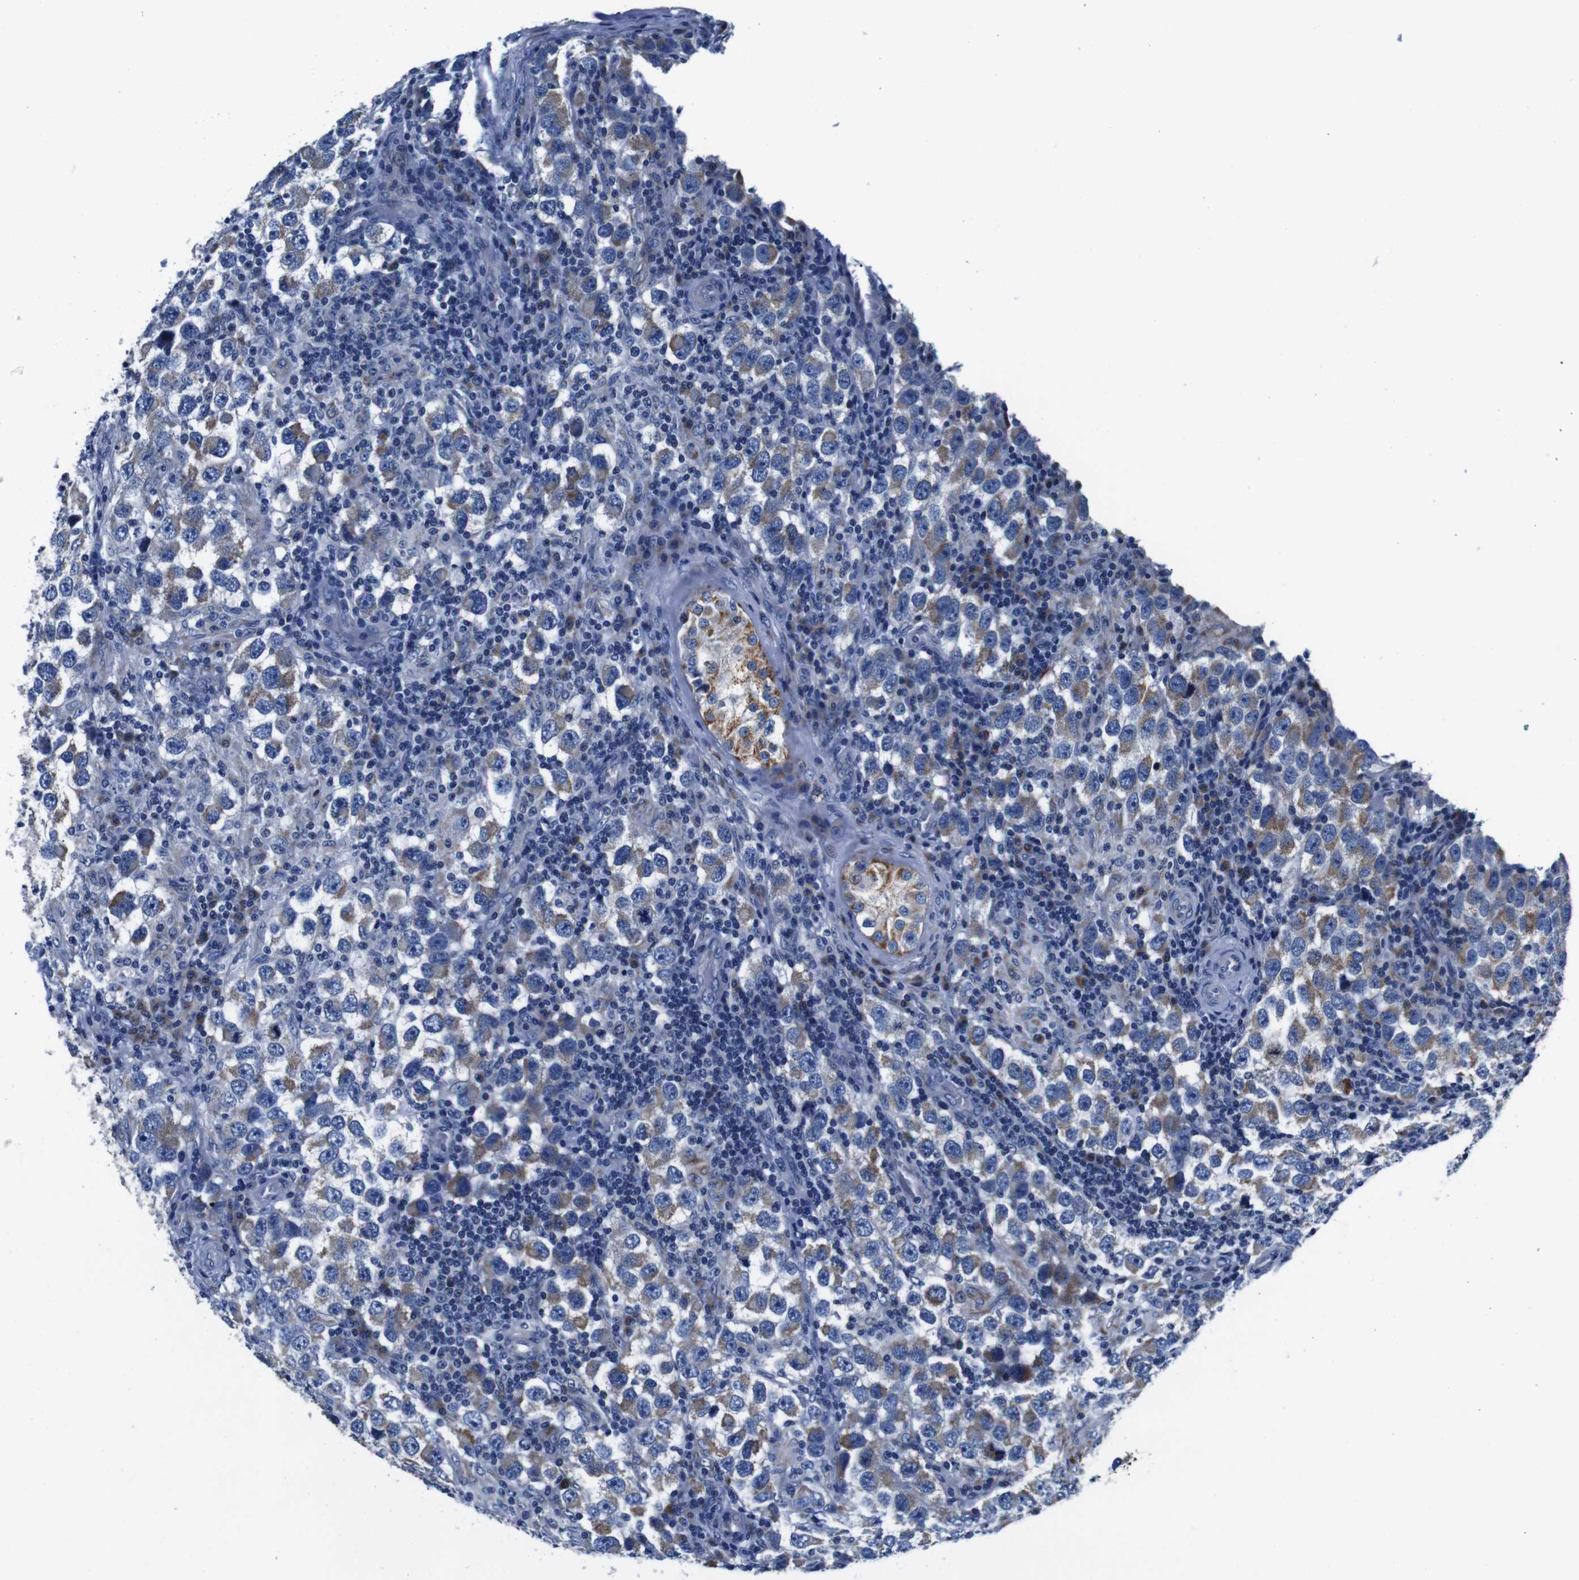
{"staining": {"intensity": "moderate", "quantity": ">75%", "location": "cytoplasmic/membranous"}, "tissue": "testis cancer", "cell_type": "Tumor cells", "image_type": "cancer", "snomed": [{"axis": "morphology", "description": "Carcinoma, Embryonal, NOS"}, {"axis": "topography", "description": "Testis"}], "caption": "Protein staining by immunohistochemistry displays moderate cytoplasmic/membranous positivity in approximately >75% of tumor cells in testis cancer (embryonal carcinoma).", "gene": "SNX19", "patient": {"sex": "male", "age": 21}}